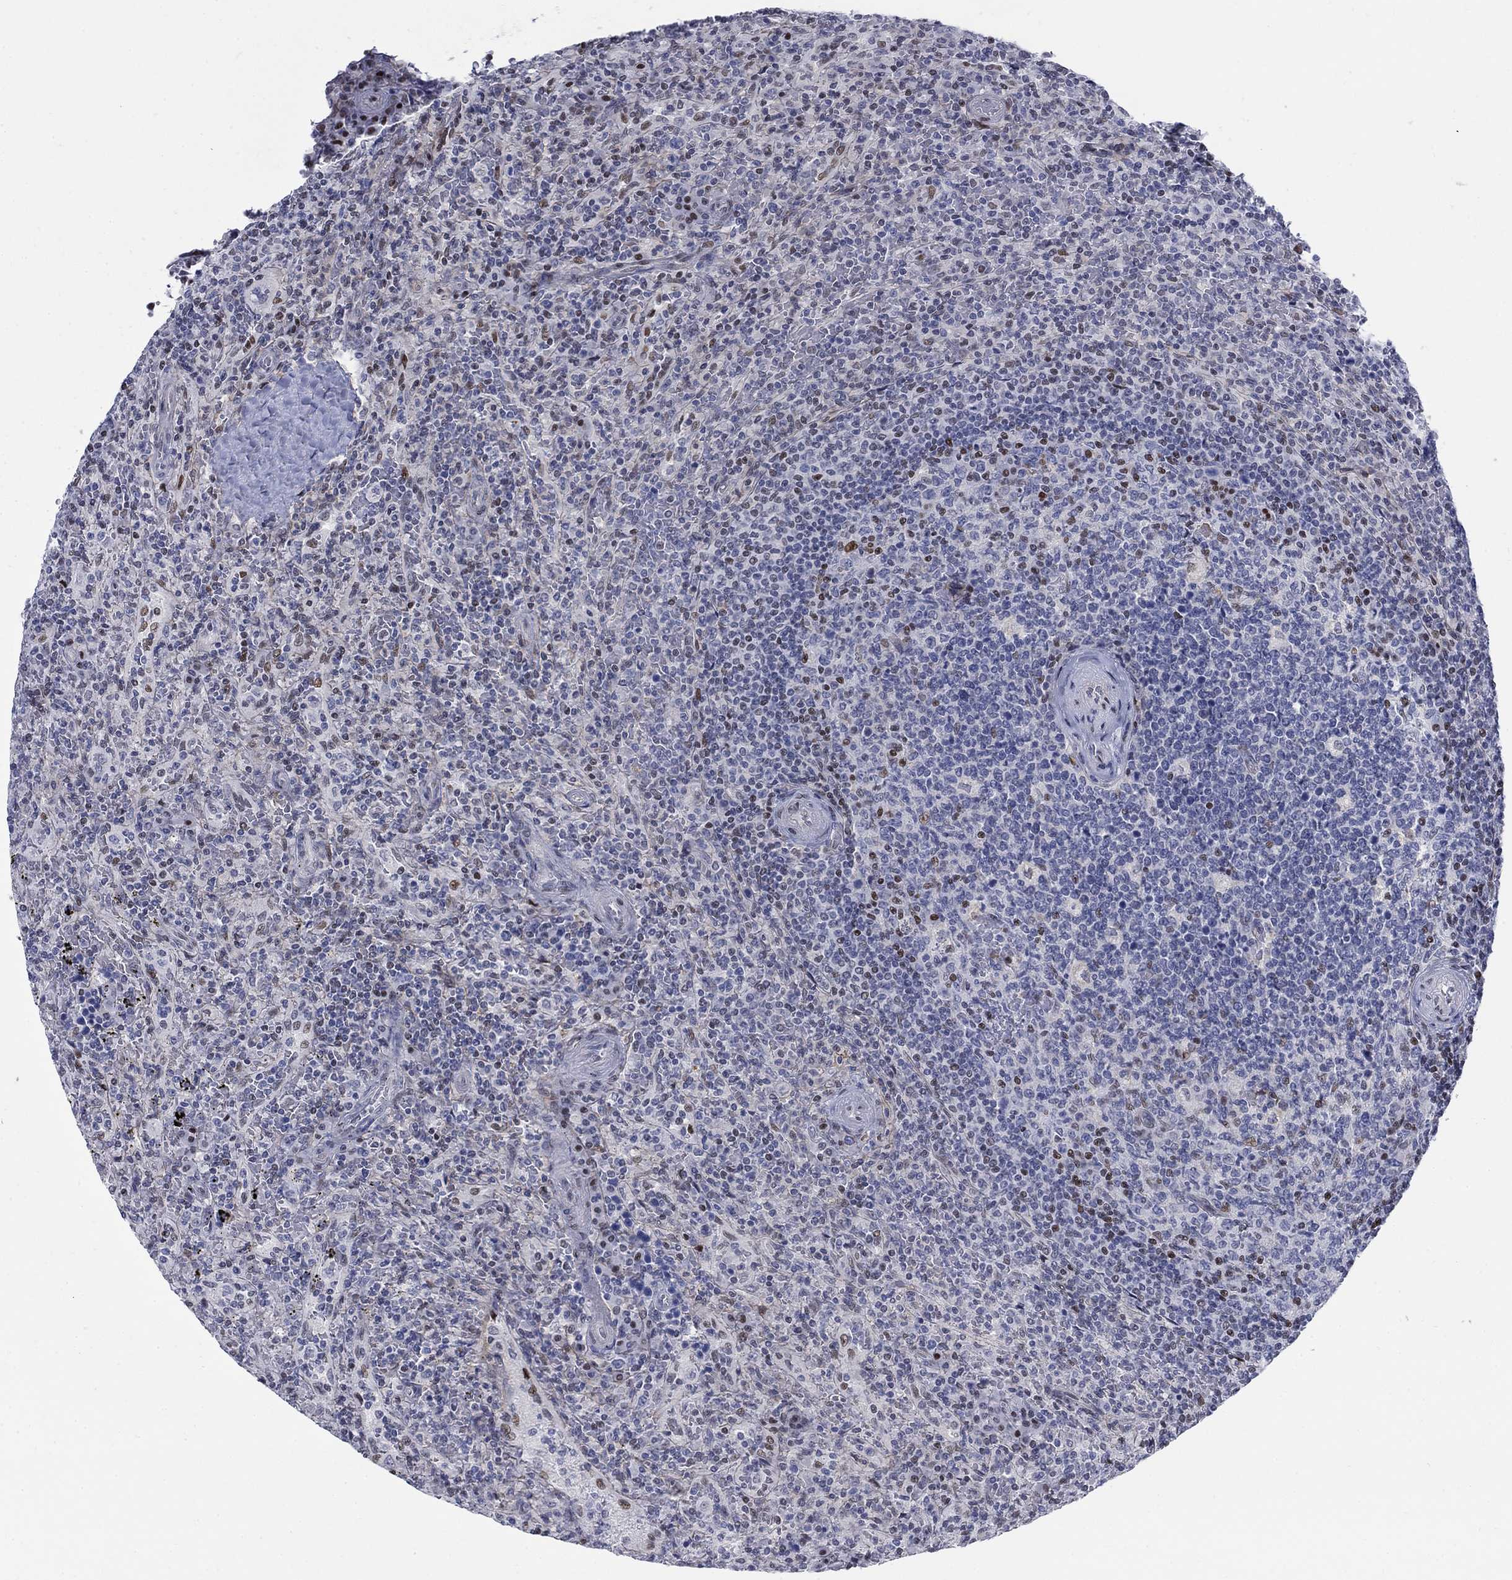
{"staining": {"intensity": "strong", "quantity": "<25%", "location": "nuclear"}, "tissue": "lymphoma", "cell_type": "Tumor cells", "image_type": "cancer", "snomed": [{"axis": "morphology", "description": "Malignant lymphoma, non-Hodgkin's type, Low grade"}, {"axis": "topography", "description": "Spleen"}], "caption": "This is a photomicrograph of immunohistochemistry staining of lymphoma, which shows strong positivity in the nuclear of tumor cells.", "gene": "MYO3A", "patient": {"sex": "male", "age": 62}}